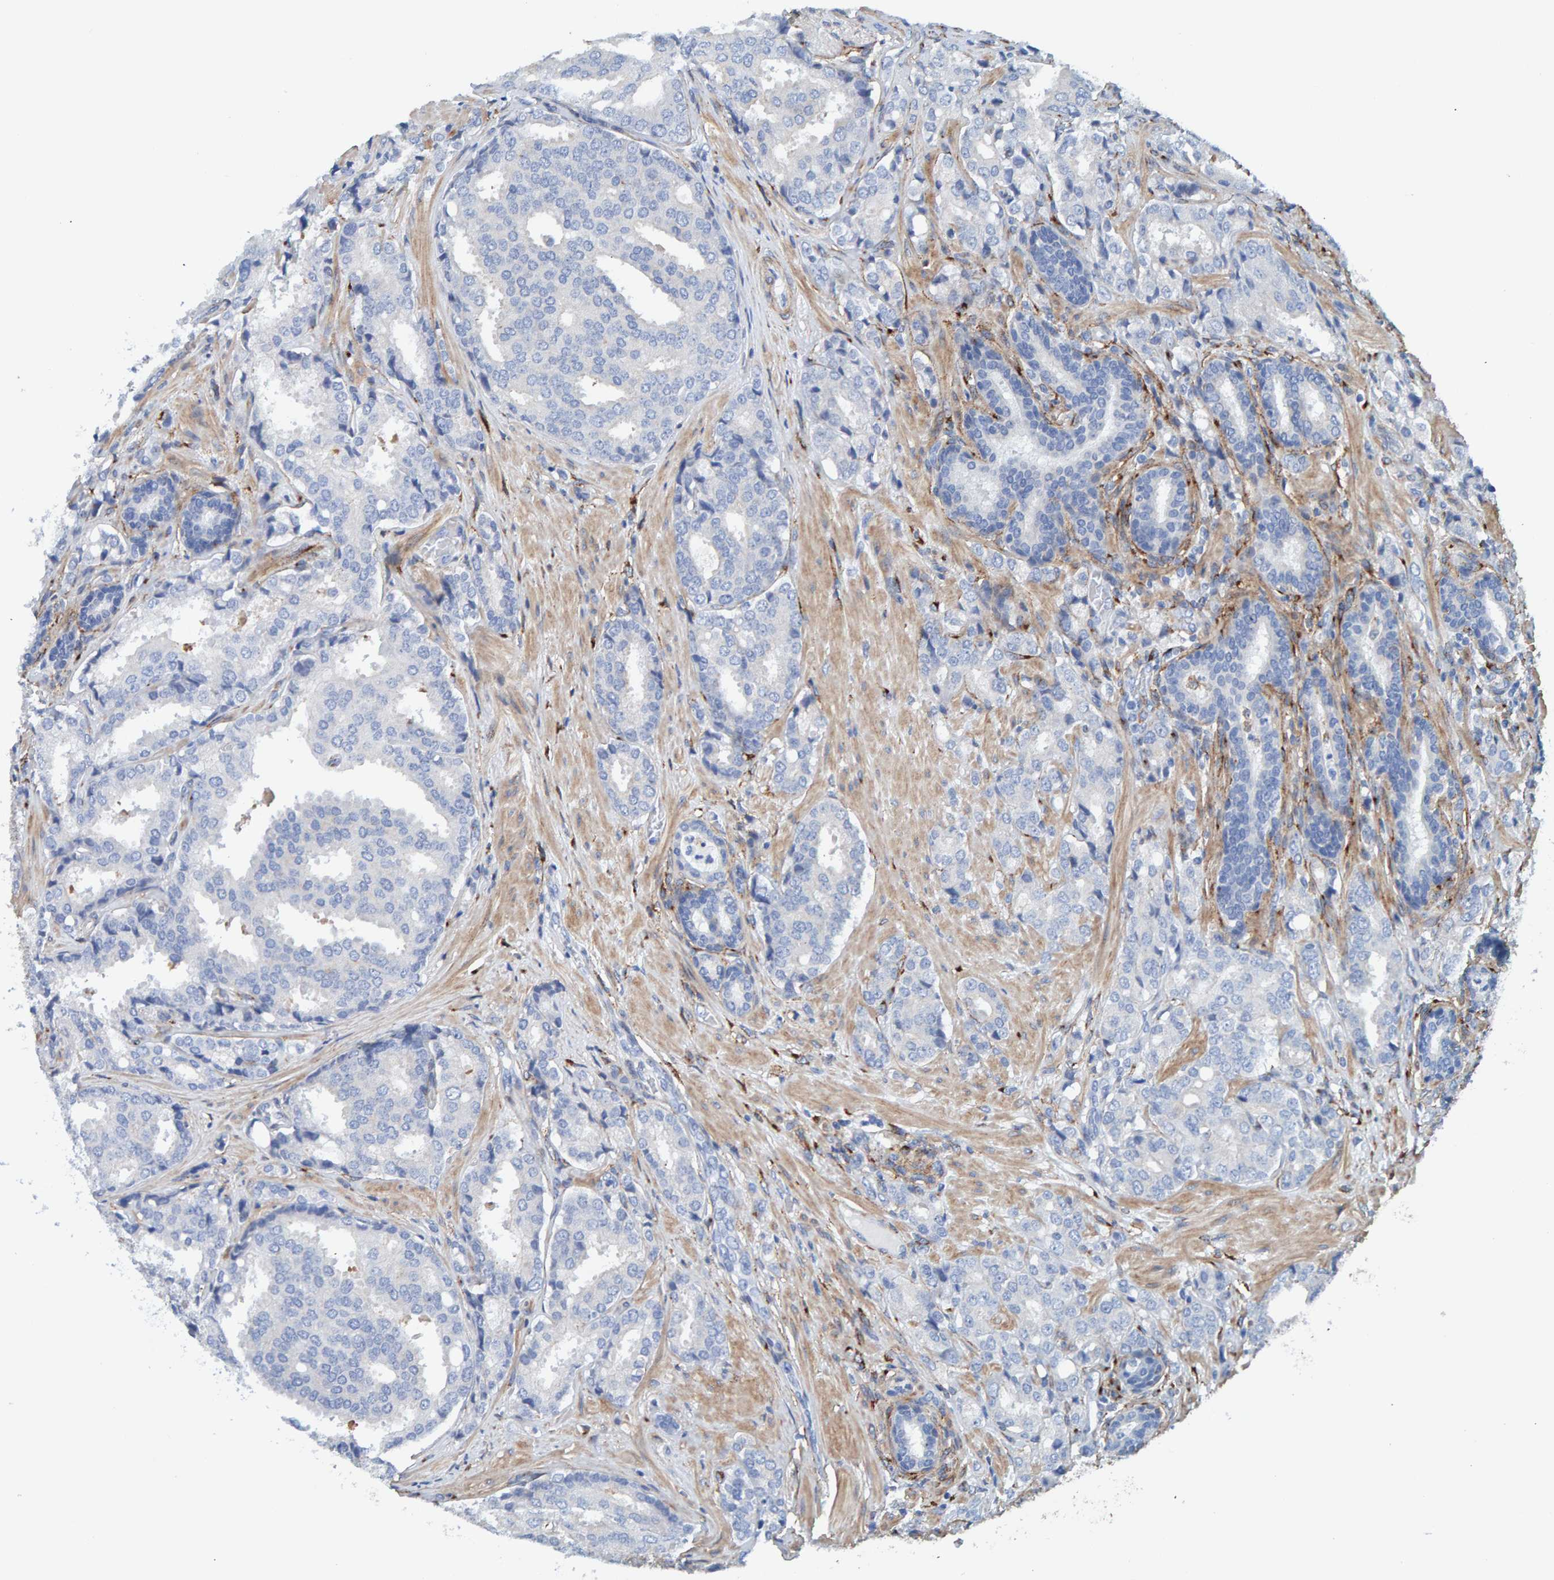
{"staining": {"intensity": "negative", "quantity": "none", "location": "none"}, "tissue": "prostate cancer", "cell_type": "Tumor cells", "image_type": "cancer", "snomed": [{"axis": "morphology", "description": "Adenocarcinoma, High grade"}, {"axis": "topography", "description": "Prostate"}], "caption": "Image shows no significant protein positivity in tumor cells of prostate adenocarcinoma (high-grade). (DAB immunohistochemistry (IHC), high magnification).", "gene": "LRP1", "patient": {"sex": "male", "age": 50}}